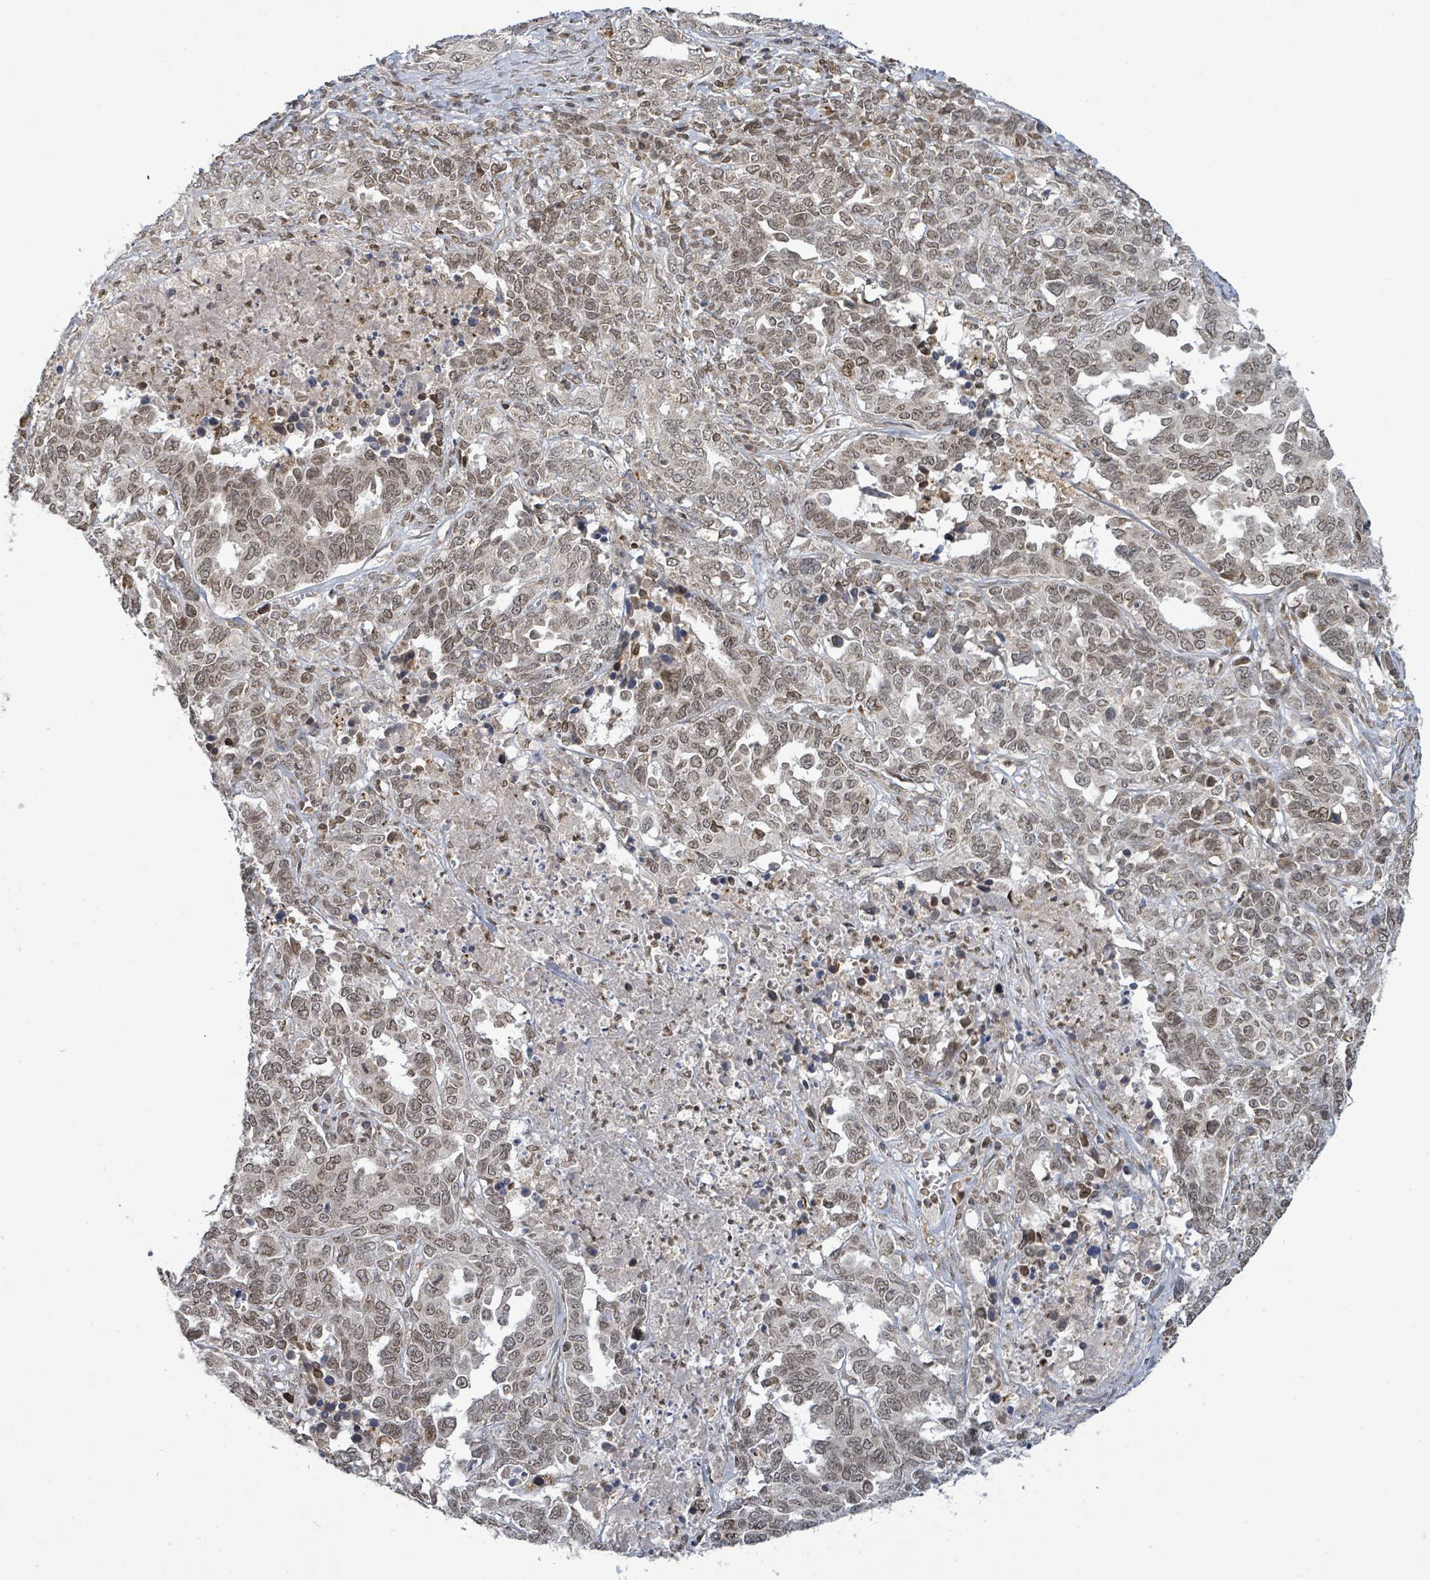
{"staining": {"intensity": "moderate", "quantity": "25%-75%", "location": "nuclear"}, "tissue": "ovarian cancer", "cell_type": "Tumor cells", "image_type": "cancer", "snomed": [{"axis": "morphology", "description": "Carcinoma, endometroid"}, {"axis": "topography", "description": "Ovary"}], "caption": "Protein staining of endometroid carcinoma (ovarian) tissue shows moderate nuclear staining in about 25%-75% of tumor cells.", "gene": "SBF2", "patient": {"sex": "female", "age": 62}}